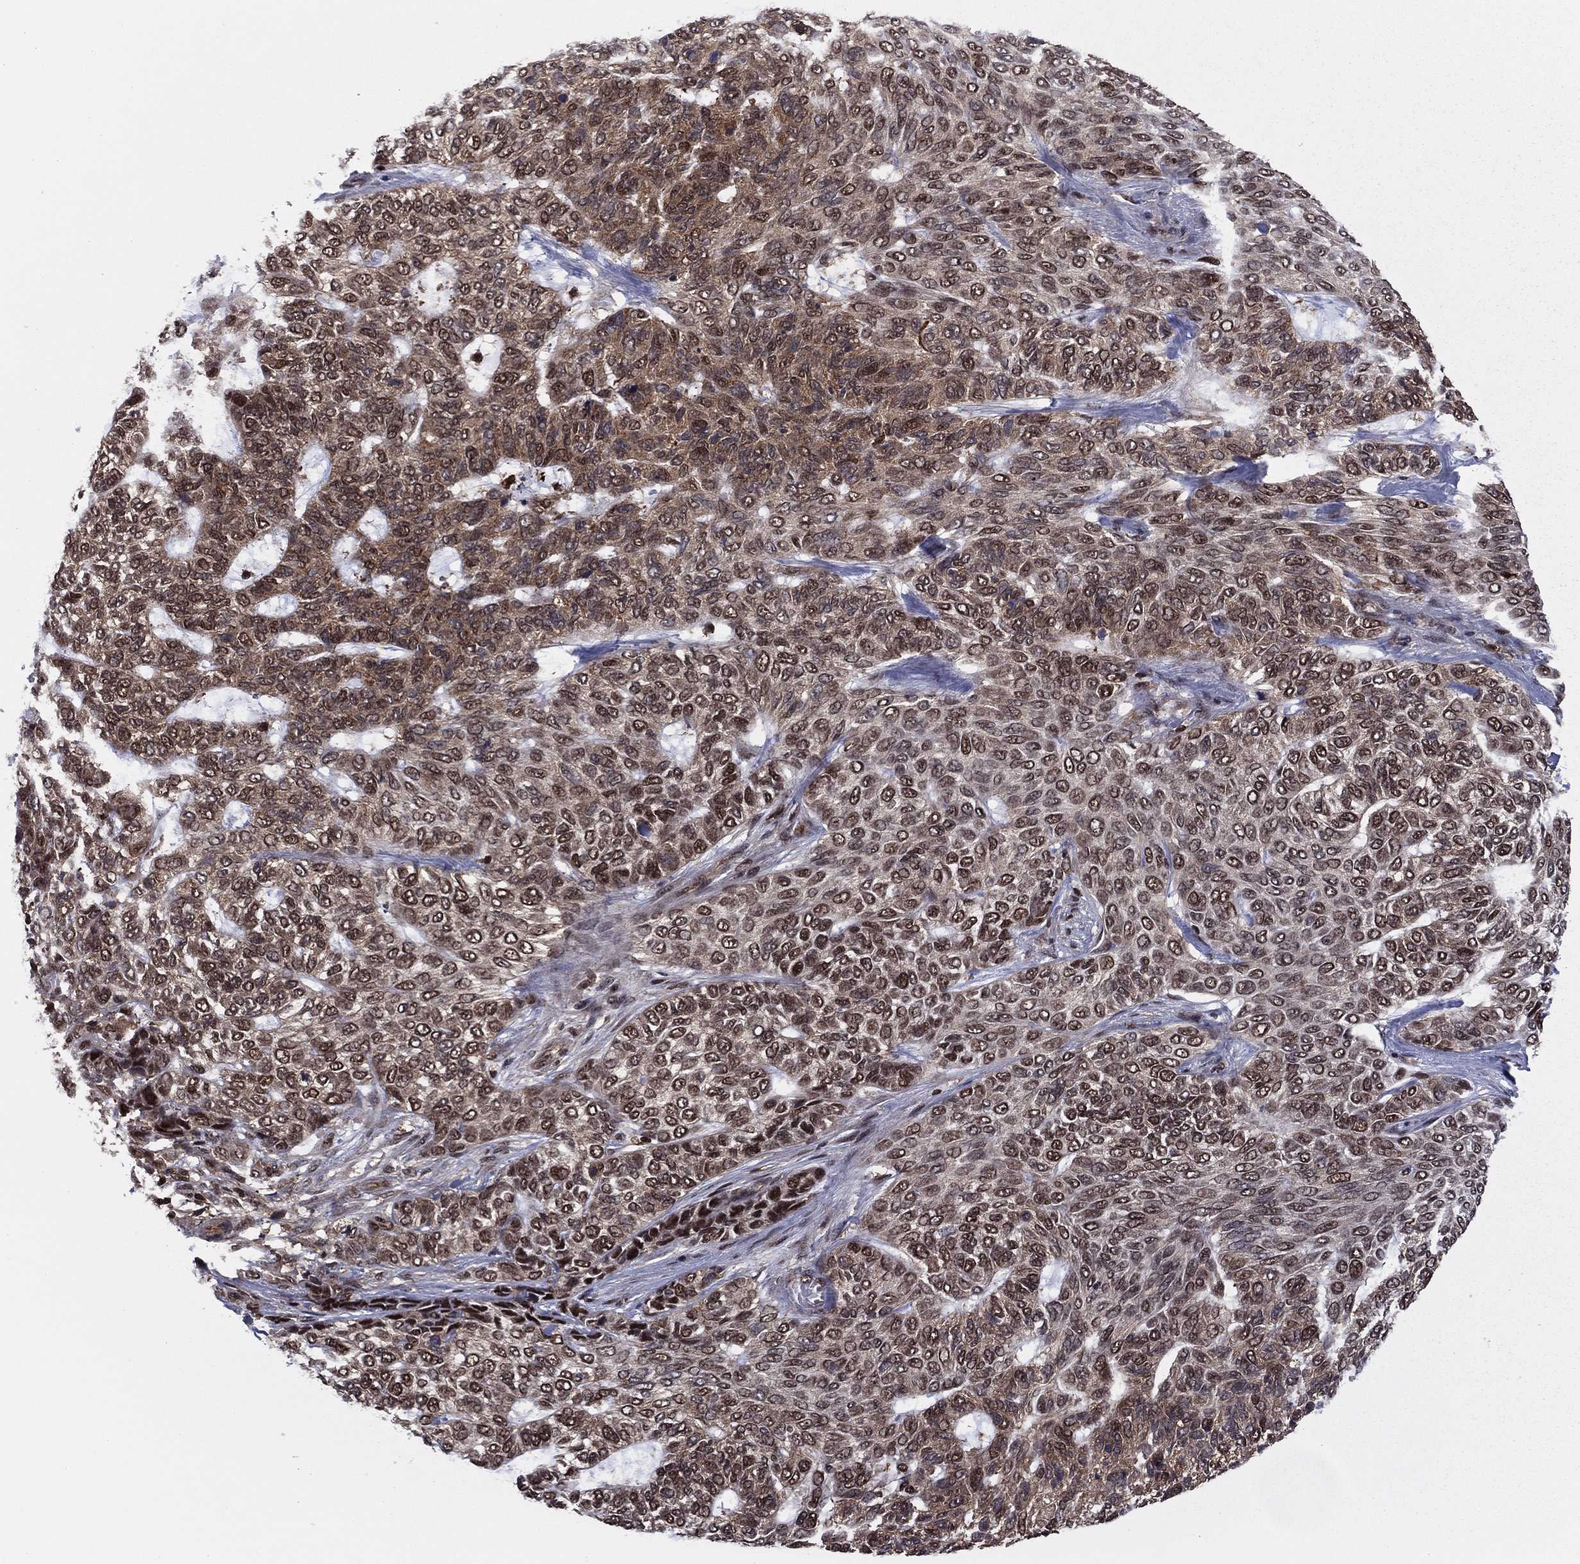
{"staining": {"intensity": "moderate", "quantity": ">75%", "location": "cytoplasmic/membranous,nuclear"}, "tissue": "skin cancer", "cell_type": "Tumor cells", "image_type": "cancer", "snomed": [{"axis": "morphology", "description": "Basal cell carcinoma"}, {"axis": "topography", "description": "Skin"}], "caption": "Skin cancer (basal cell carcinoma) stained for a protein exhibits moderate cytoplasmic/membranous and nuclear positivity in tumor cells. Immunohistochemistry stains the protein of interest in brown and the nuclei are stained blue.", "gene": "PSMD2", "patient": {"sex": "female", "age": 65}}